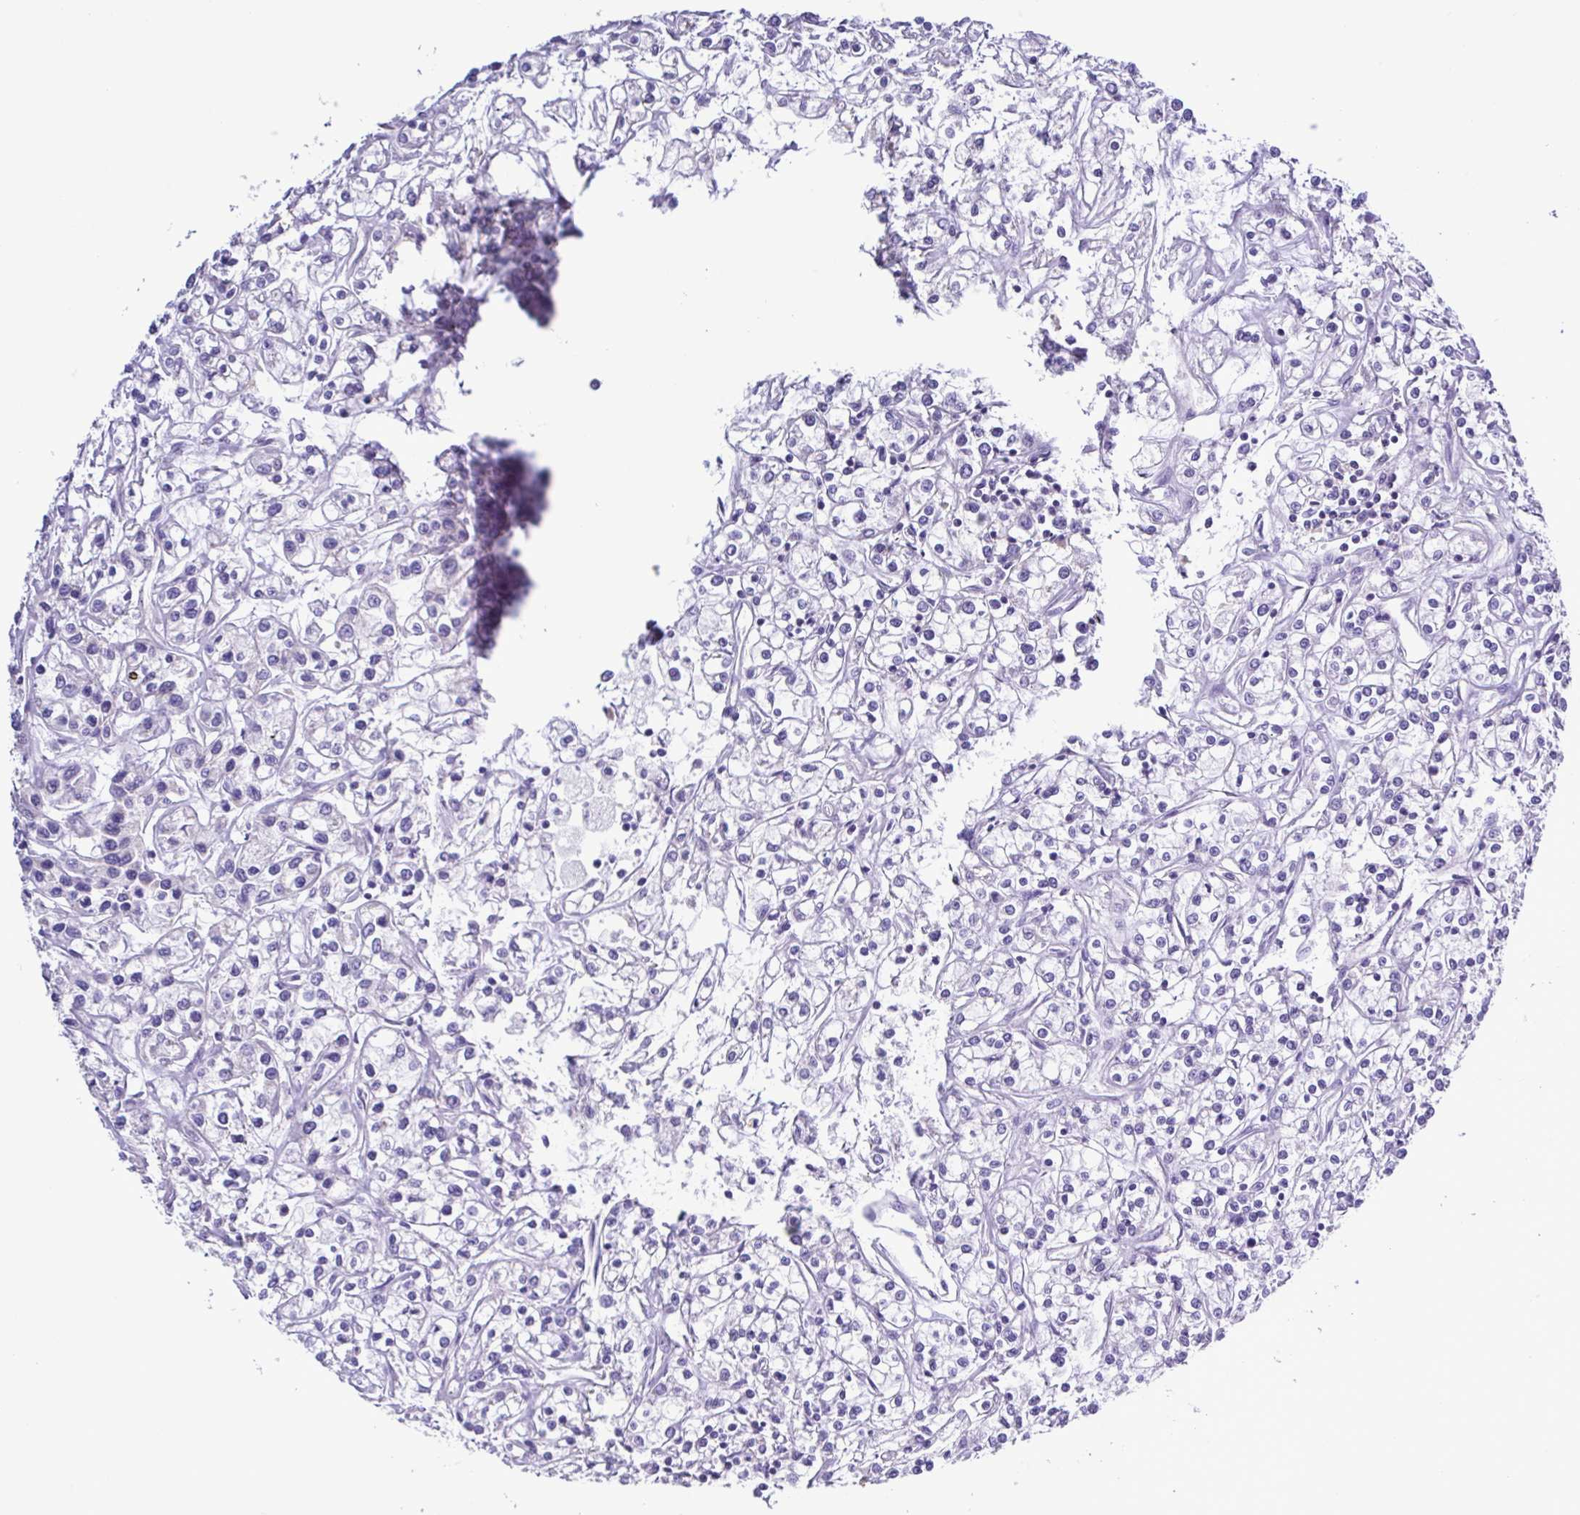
{"staining": {"intensity": "negative", "quantity": "none", "location": "none"}, "tissue": "renal cancer", "cell_type": "Tumor cells", "image_type": "cancer", "snomed": [{"axis": "morphology", "description": "Adenocarcinoma, NOS"}, {"axis": "topography", "description": "Kidney"}], "caption": "The IHC photomicrograph has no significant staining in tumor cells of renal cancer tissue.", "gene": "PLA2G4E", "patient": {"sex": "female", "age": 59}}